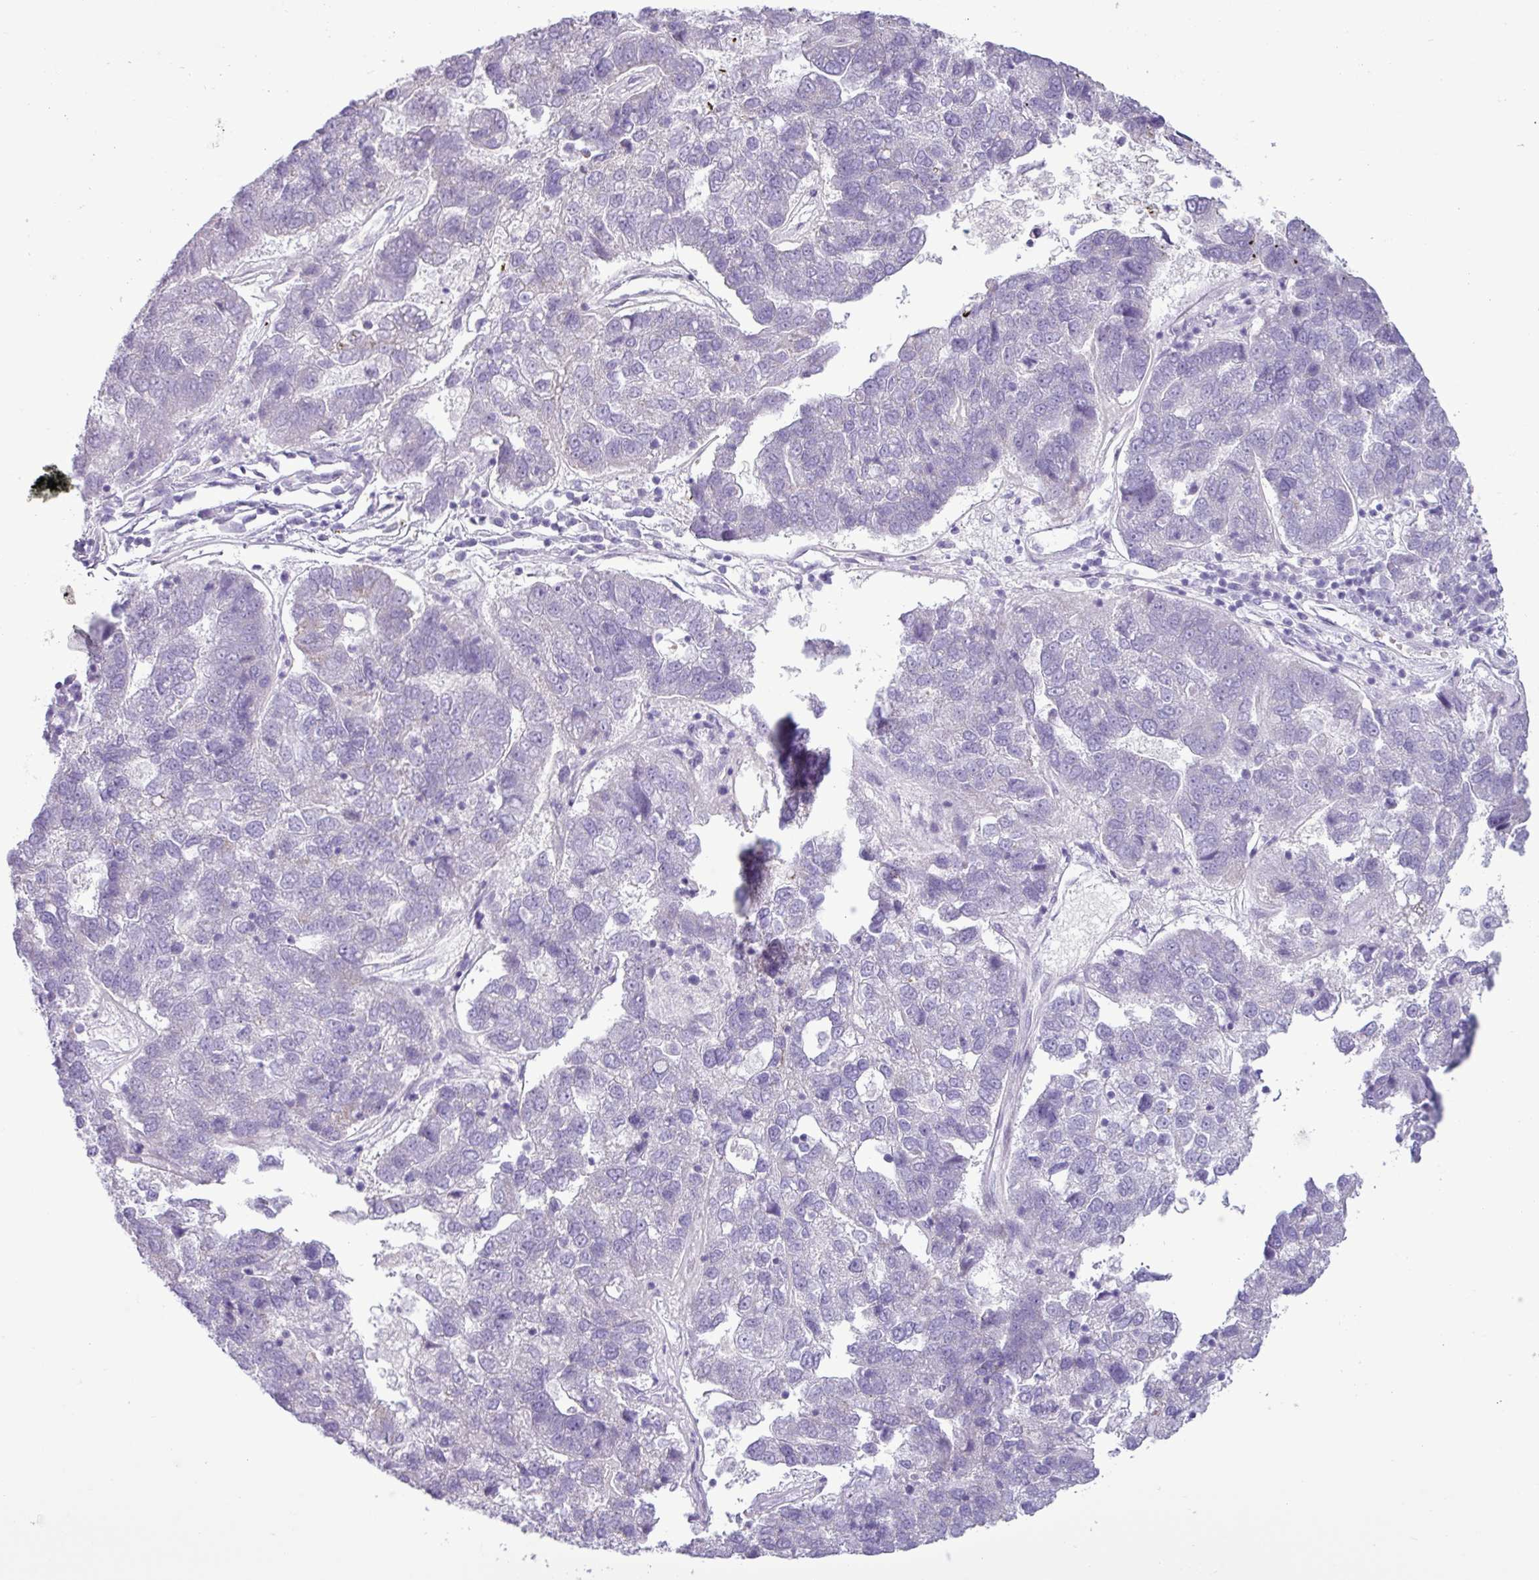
{"staining": {"intensity": "negative", "quantity": "none", "location": "none"}, "tissue": "pancreatic cancer", "cell_type": "Tumor cells", "image_type": "cancer", "snomed": [{"axis": "morphology", "description": "Adenocarcinoma, NOS"}, {"axis": "topography", "description": "Pancreas"}], "caption": "Immunohistochemistry histopathology image of human pancreatic adenocarcinoma stained for a protein (brown), which shows no positivity in tumor cells. Brightfield microscopy of IHC stained with DAB (3,3'-diaminobenzidine) (brown) and hematoxylin (blue), captured at high magnification.", "gene": "ALDH3A1", "patient": {"sex": "female", "age": 61}}